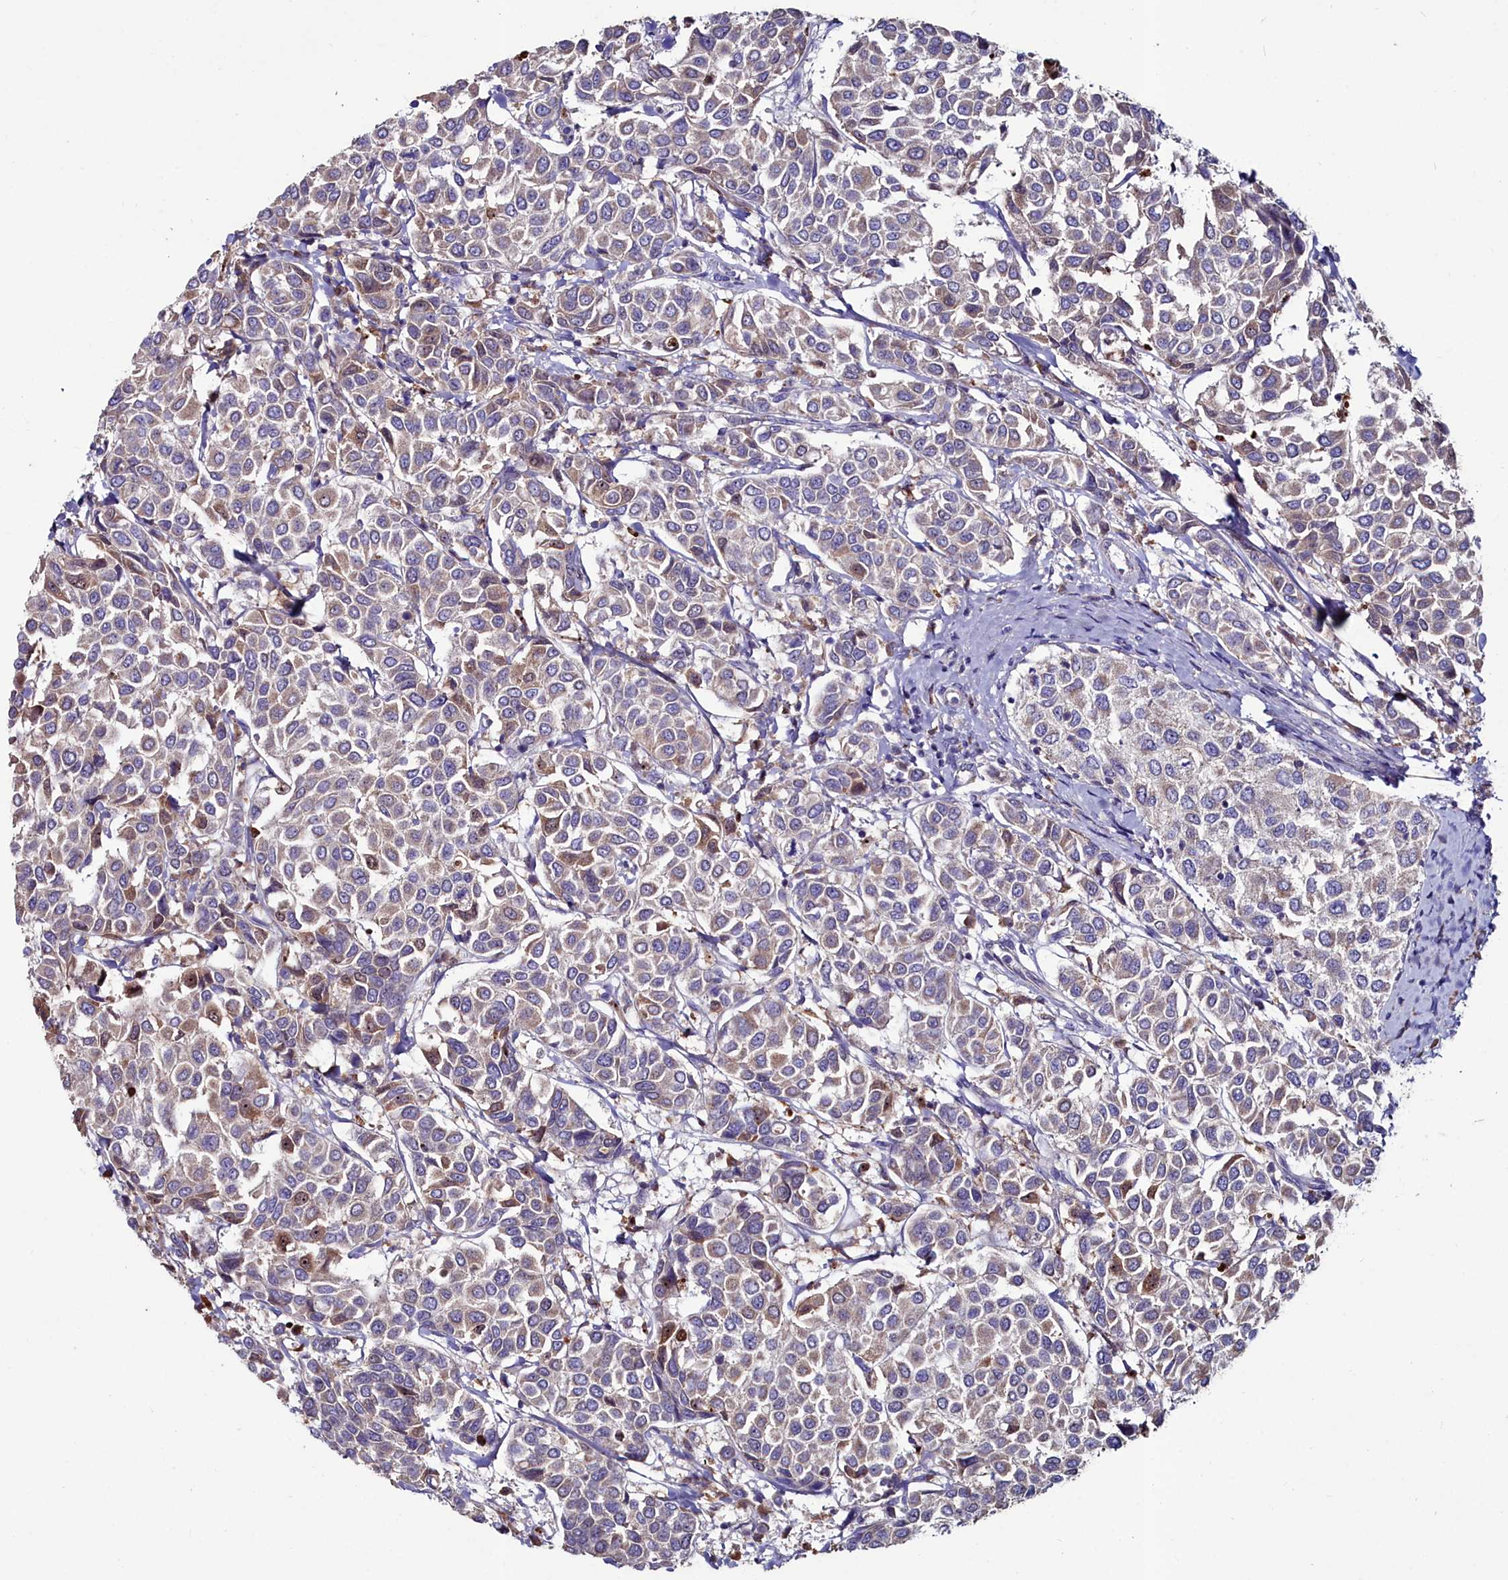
{"staining": {"intensity": "weak", "quantity": "25%-75%", "location": "cytoplasmic/membranous"}, "tissue": "breast cancer", "cell_type": "Tumor cells", "image_type": "cancer", "snomed": [{"axis": "morphology", "description": "Duct carcinoma"}, {"axis": "topography", "description": "Breast"}], "caption": "Protein expression analysis of human breast cancer reveals weak cytoplasmic/membranous staining in about 25%-75% of tumor cells.", "gene": "AMBRA1", "patient": {"sex": "female", "age": 55}}